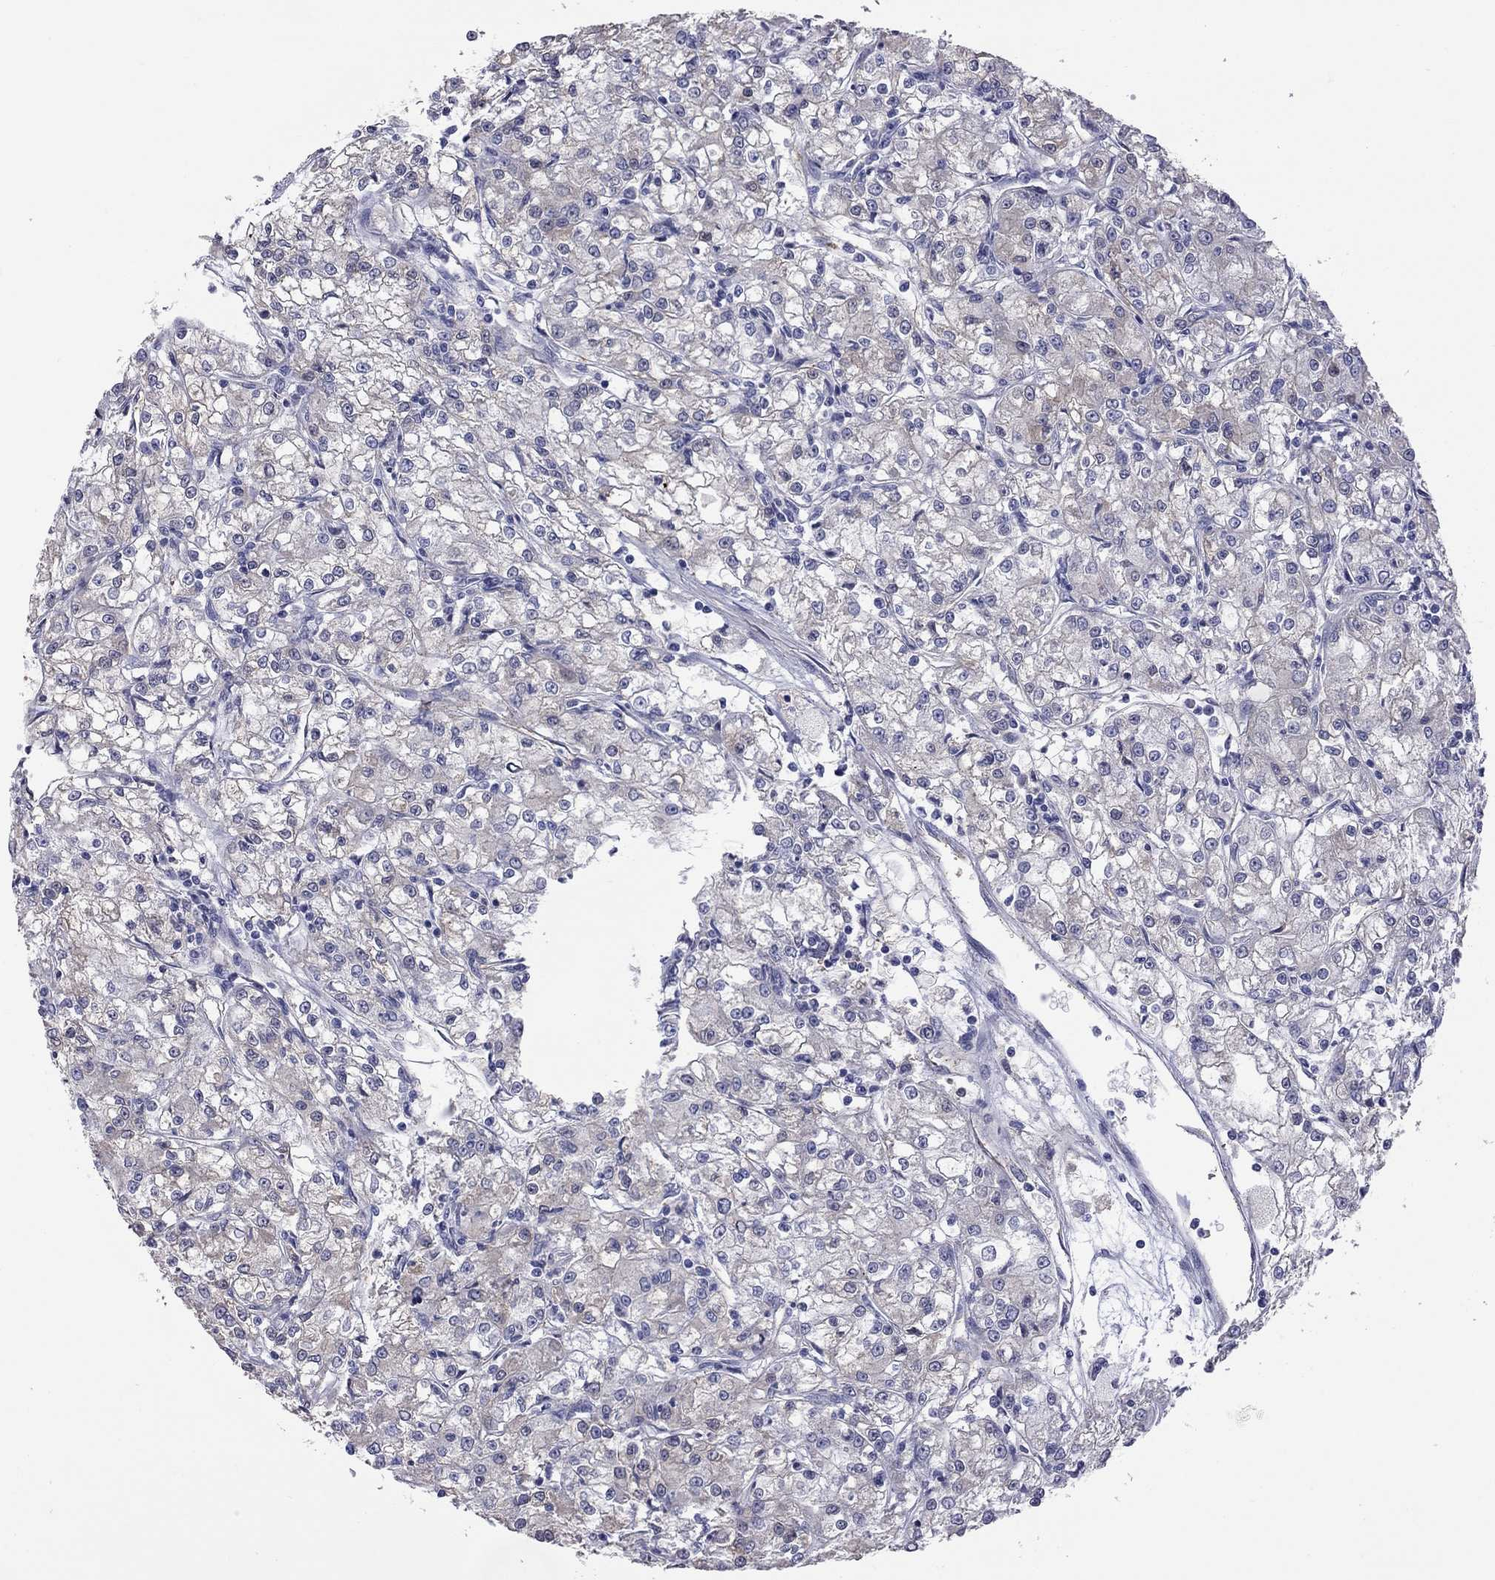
{"staining": {"intensity": "negative", "quantity": "none", "location": "none"}, "tissue": "renal cancer", "cell_type": "Tumor cells", "image_type": "cancer", "snomed": [{"axis": "morphology", "description": "Adenocarcinoma, NOS"}, {"axis": "topography", "description": "Kidney"}], "caption": "An immunohistochemistry photomicrograph of renal cancer is shown. There is no staining in tumor cells of renal cancer.", "gene": "HYLS1", "patient": {"sex": "female", "age": 59}}